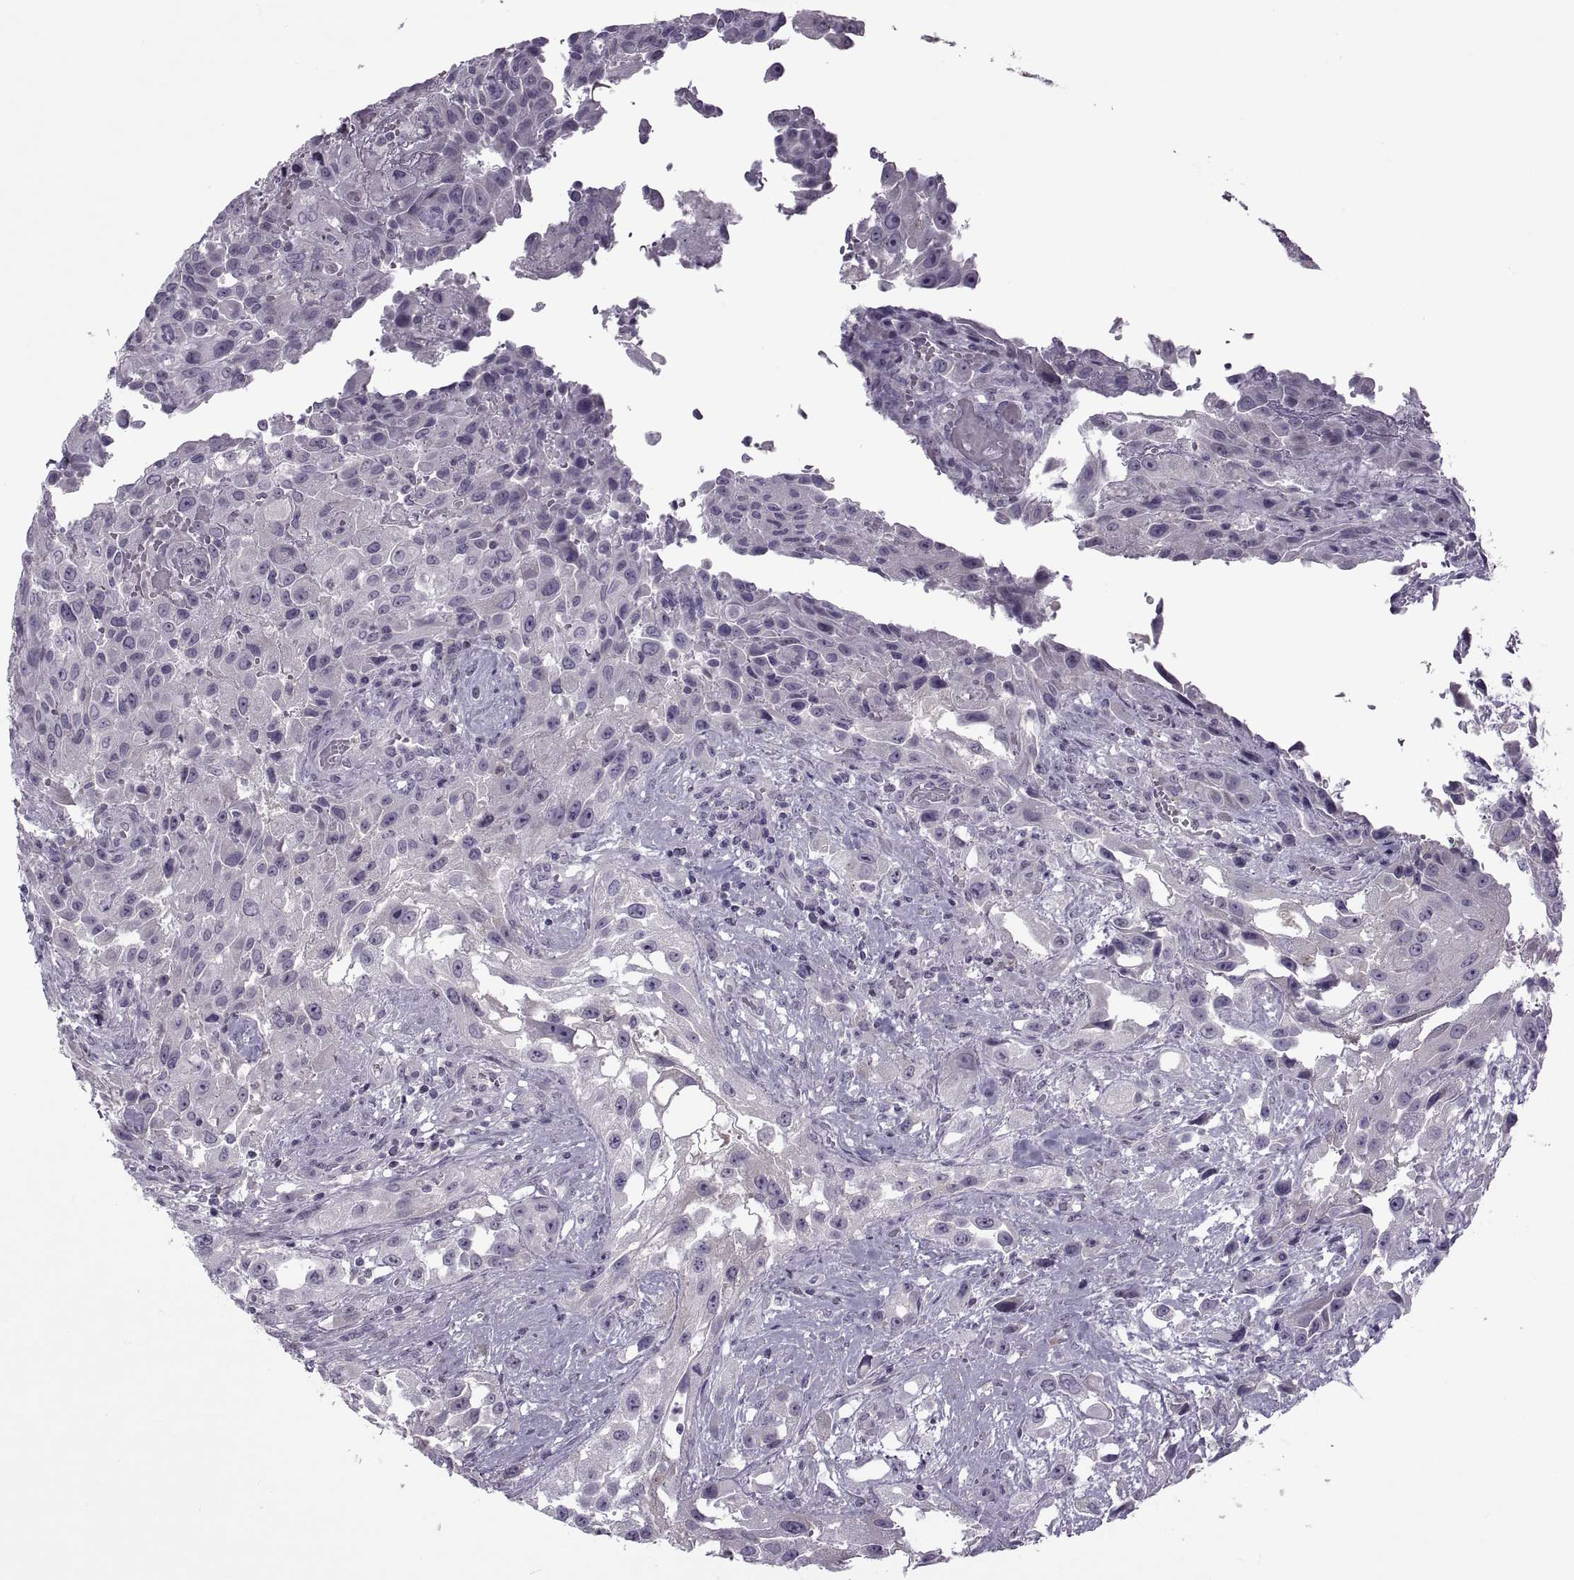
{"staining": {"intensity": "negative", "quantity": "none", "location": "none"}, "tissue": "urothelial cancer", "cell_type": "Tumor cells", "image_type": "cancer", "snomed": [{"axis": "morphology", "description": "Urothelial carcinoma, High grade"}, {"axis": "topography", "description": "Urinary bladder"}], "caption": "IHC of urothelial cancer exhibits no staining in tumor cells.", "gene": "RSPH6A", "patient": {"sex": "male", "age": 79}}